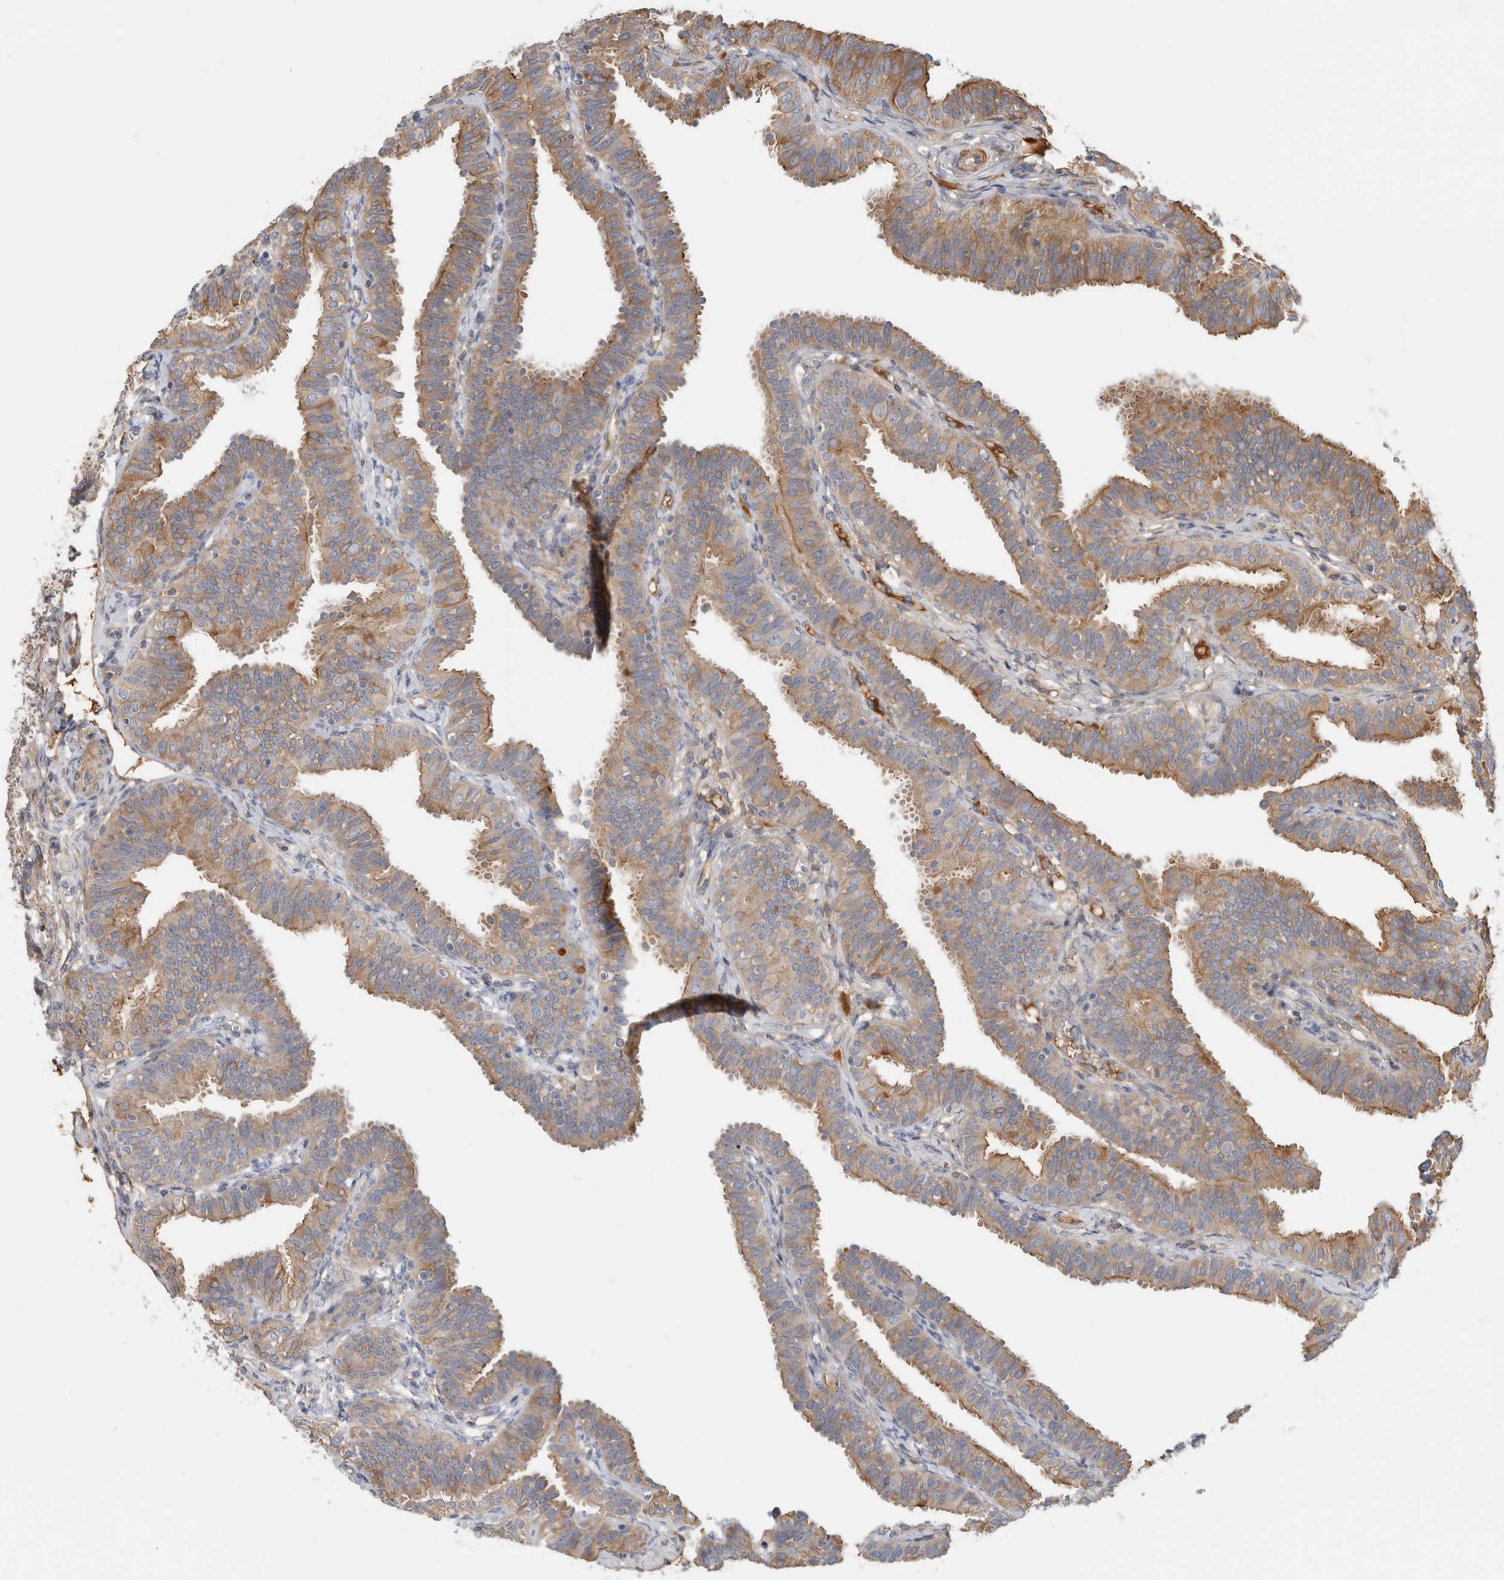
{"staining": {"intensity": "moderate", "quantity": "25%-75%", "location": "cytoplasmic/membranous"}, "tissue": "fallopian tube", "cell_type": "Glandular cells", "image_type": "normal", "snomed": [{"axis": "morphology", "description": "Normal tissue, NOS"}, {"axis": "topography", "description": "Fallopian tube"}], "caption": "Immunohistochemistry photomicrograph of benign fallopian tube: fallopian tube stained using IHC exhibits medium levels of moderate protein expression localized specifically in the cytoplasmic/membranous of glandular cells, appearing as a cytoplasmic/membranous brown color.", "gene": "CFI", "patient": {"sex": "female", "age": 35}}